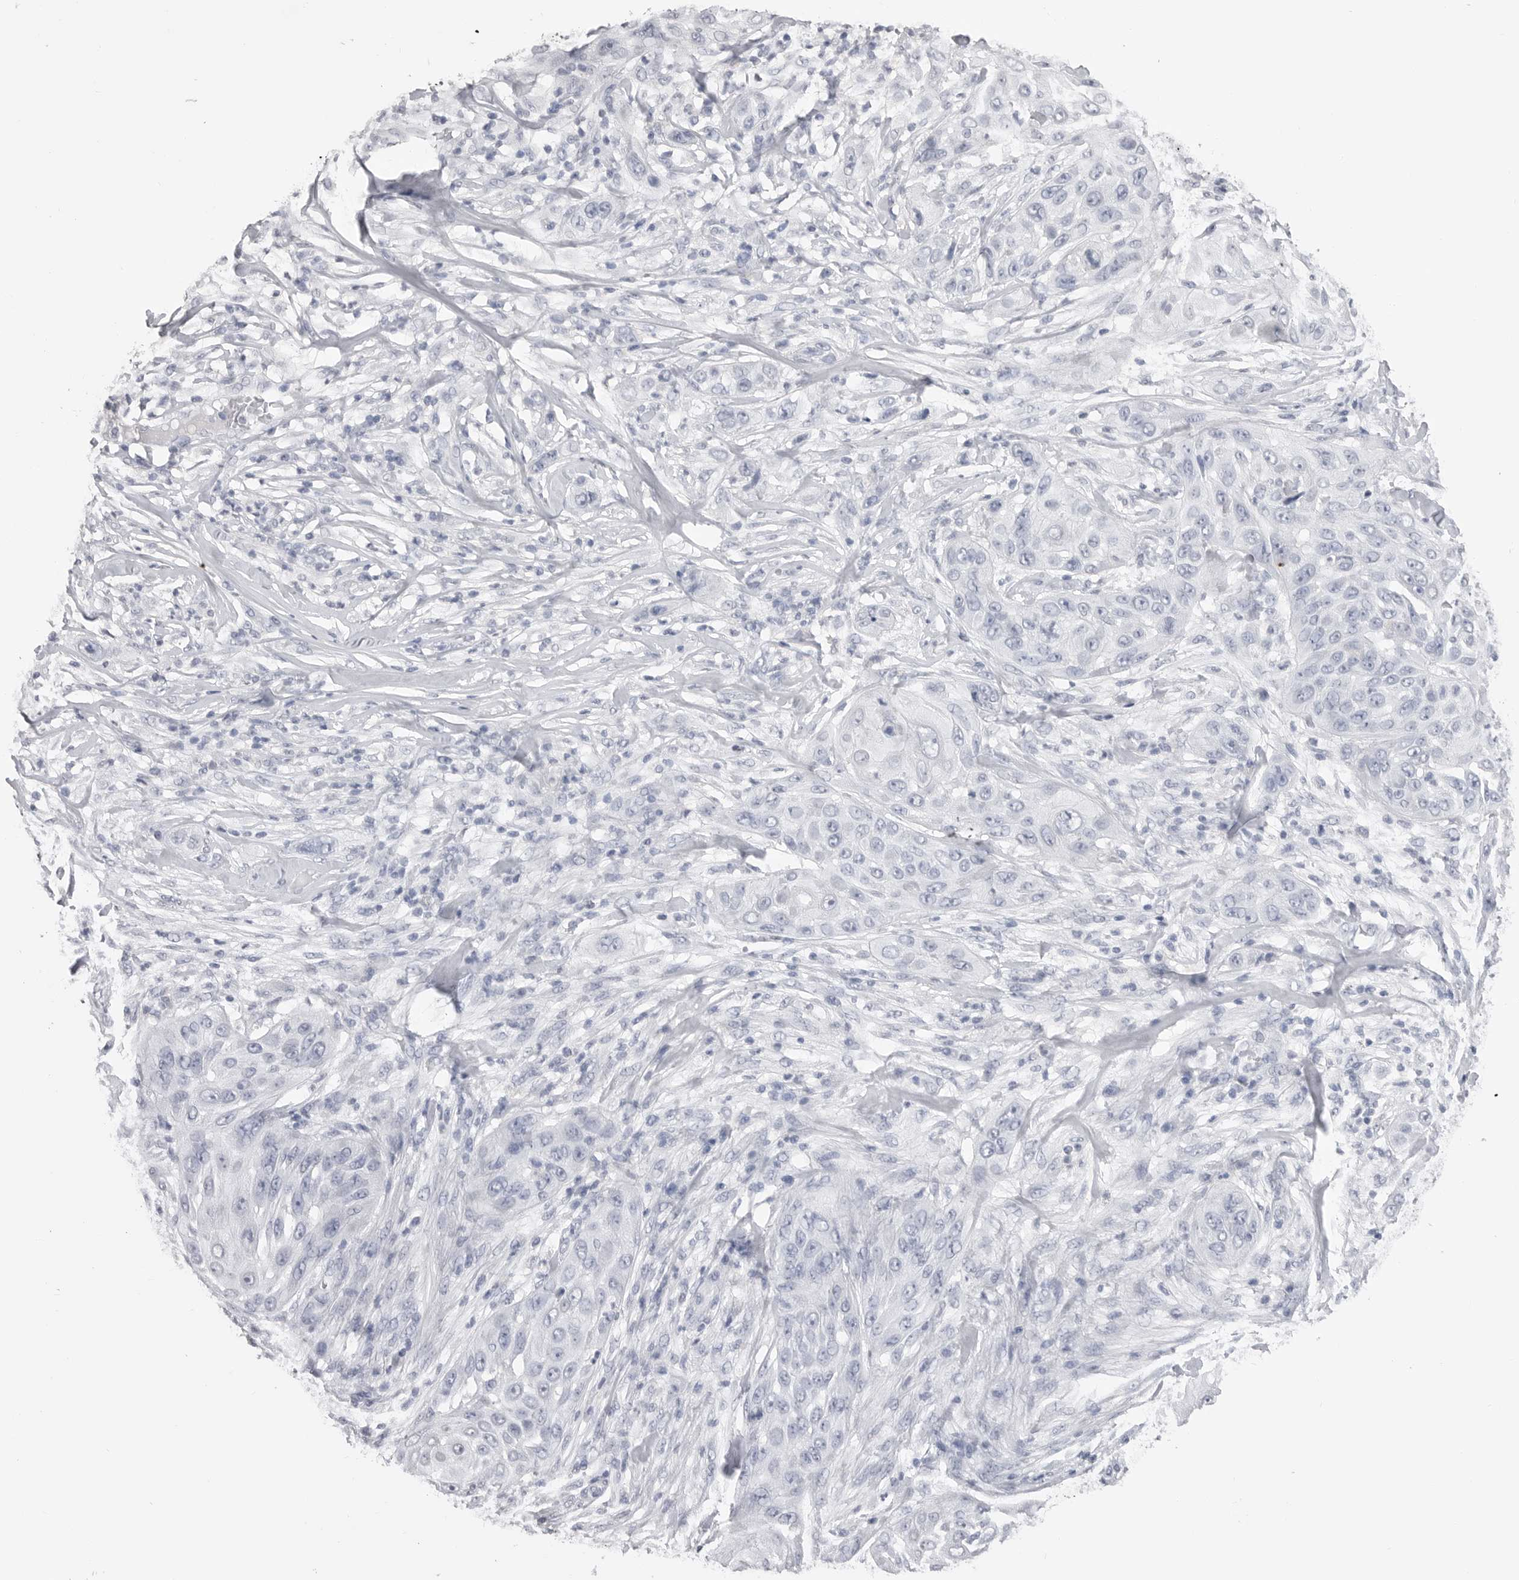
{"staining": {"intensity": "negative", "quantity": "none", "location": "none"}, "tissue": "skin cancer", "cell_type": "Tumor cells", "image_type": "cancer", "snomed": [{"axis": "morphology", "description": "Squamous cell carcinoma, NOS"}, {"axis": "topography", "description": "Skin"}], "caption": "This image is of skin cancer (squamous cell carcinoma) stained with IHC to label a protein in brown with the nuclei are counter-stained blue. There is no expression in tumor cells. (DAB (3,3'-diaminobenzidine) IHC visualized using brightfield microscopy, high magnification).", "gene": "ICAM5", "patient": {"sex": "female", "age": 44}}